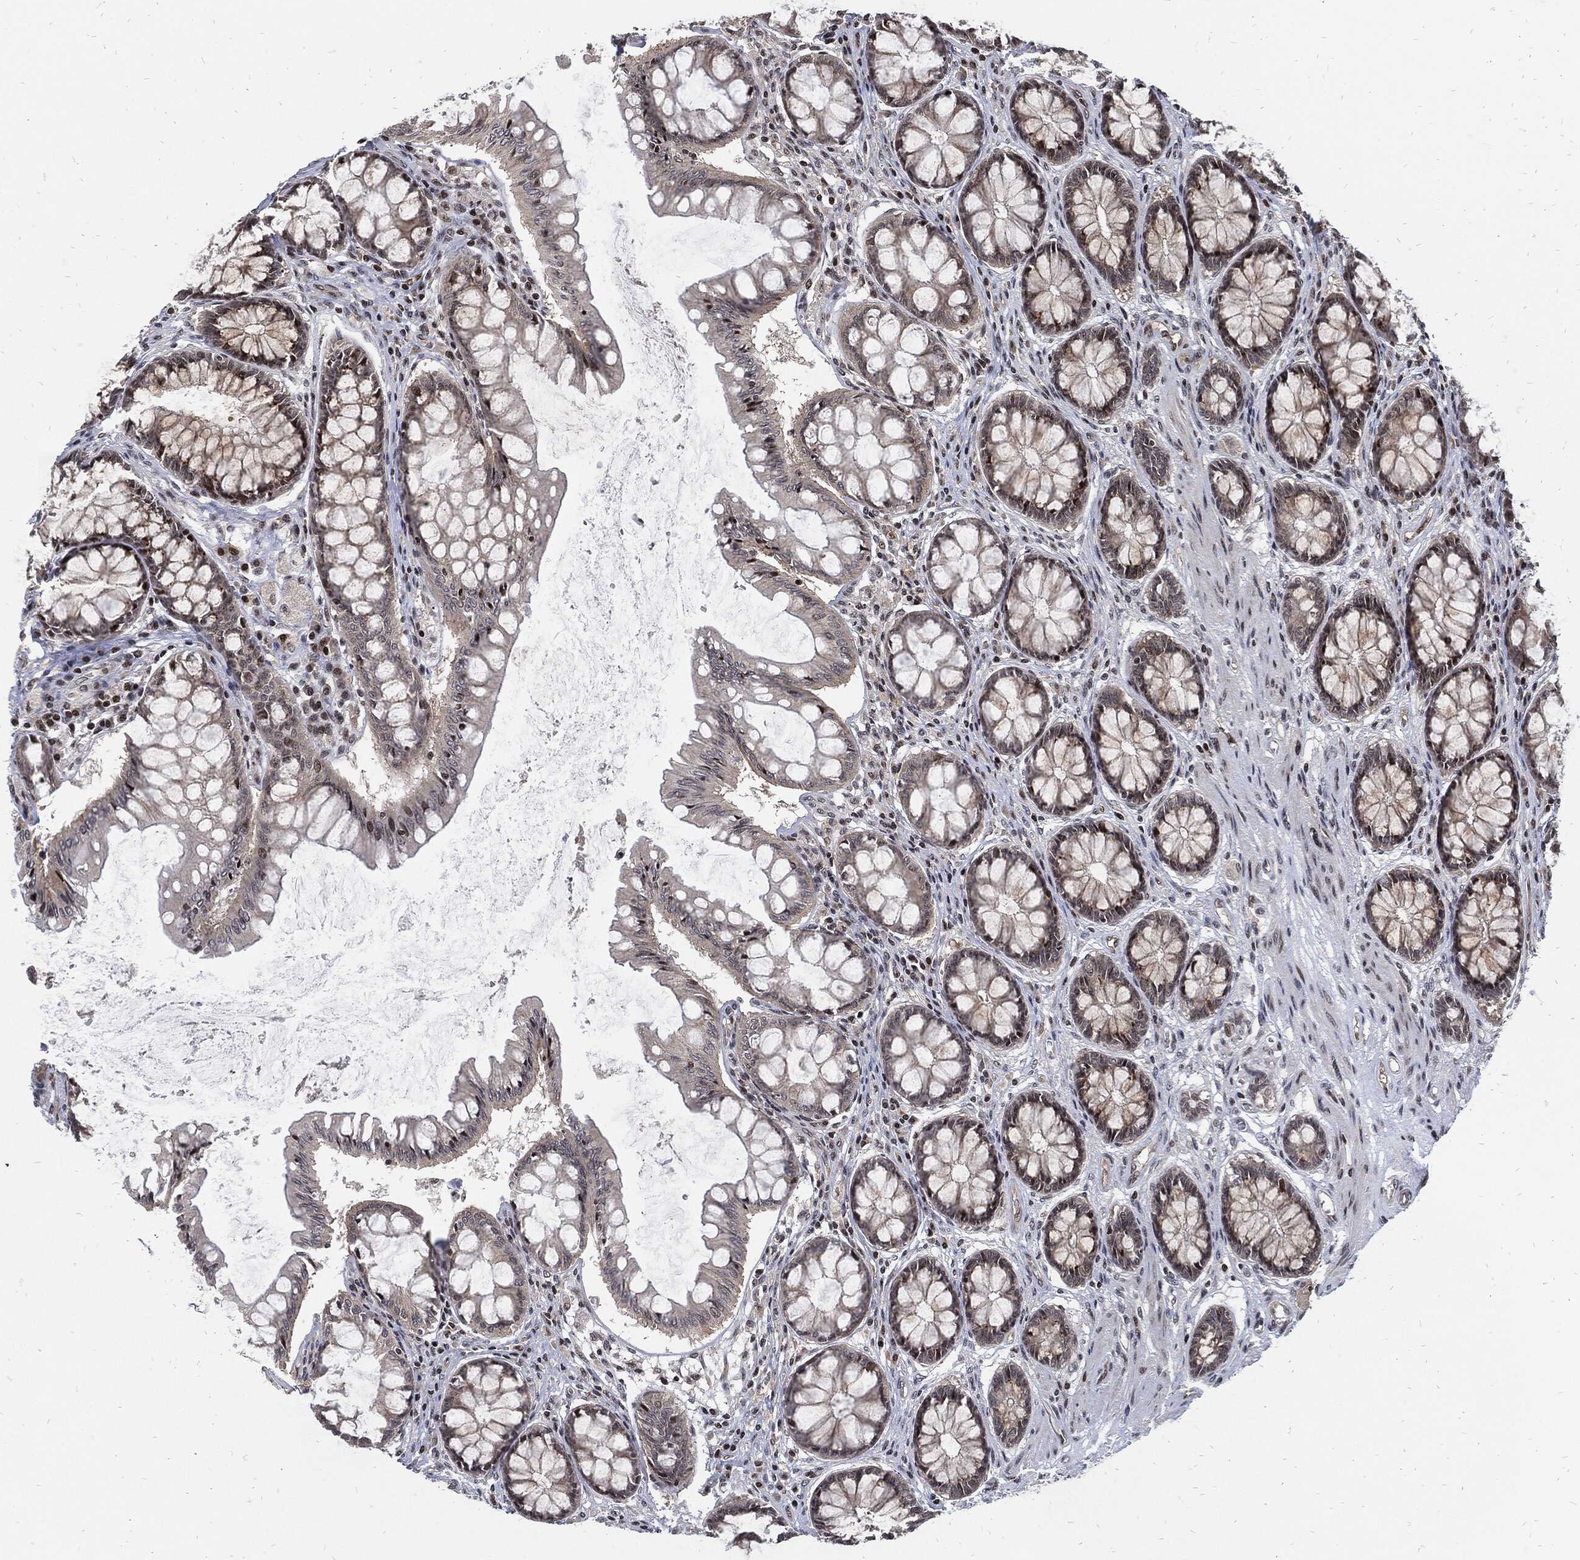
{"staining": {"intensity": "strong", "quantity": "<25%", "location": "nuclear"}, "tissue": "colon", "cell_type": "Endothelial cells", "image_type": "normal", "snomed": [{"axis": "morphology", "description": "Normal tissue, NOS"}, {"axis": "topography", "description": "Colon"}], "caption": "Endothelial cells show strong nuclear staining in about <25% of cells in normal colon.", "gene": "ZNF775", "patient": {"sex": "female", "age": 65}}